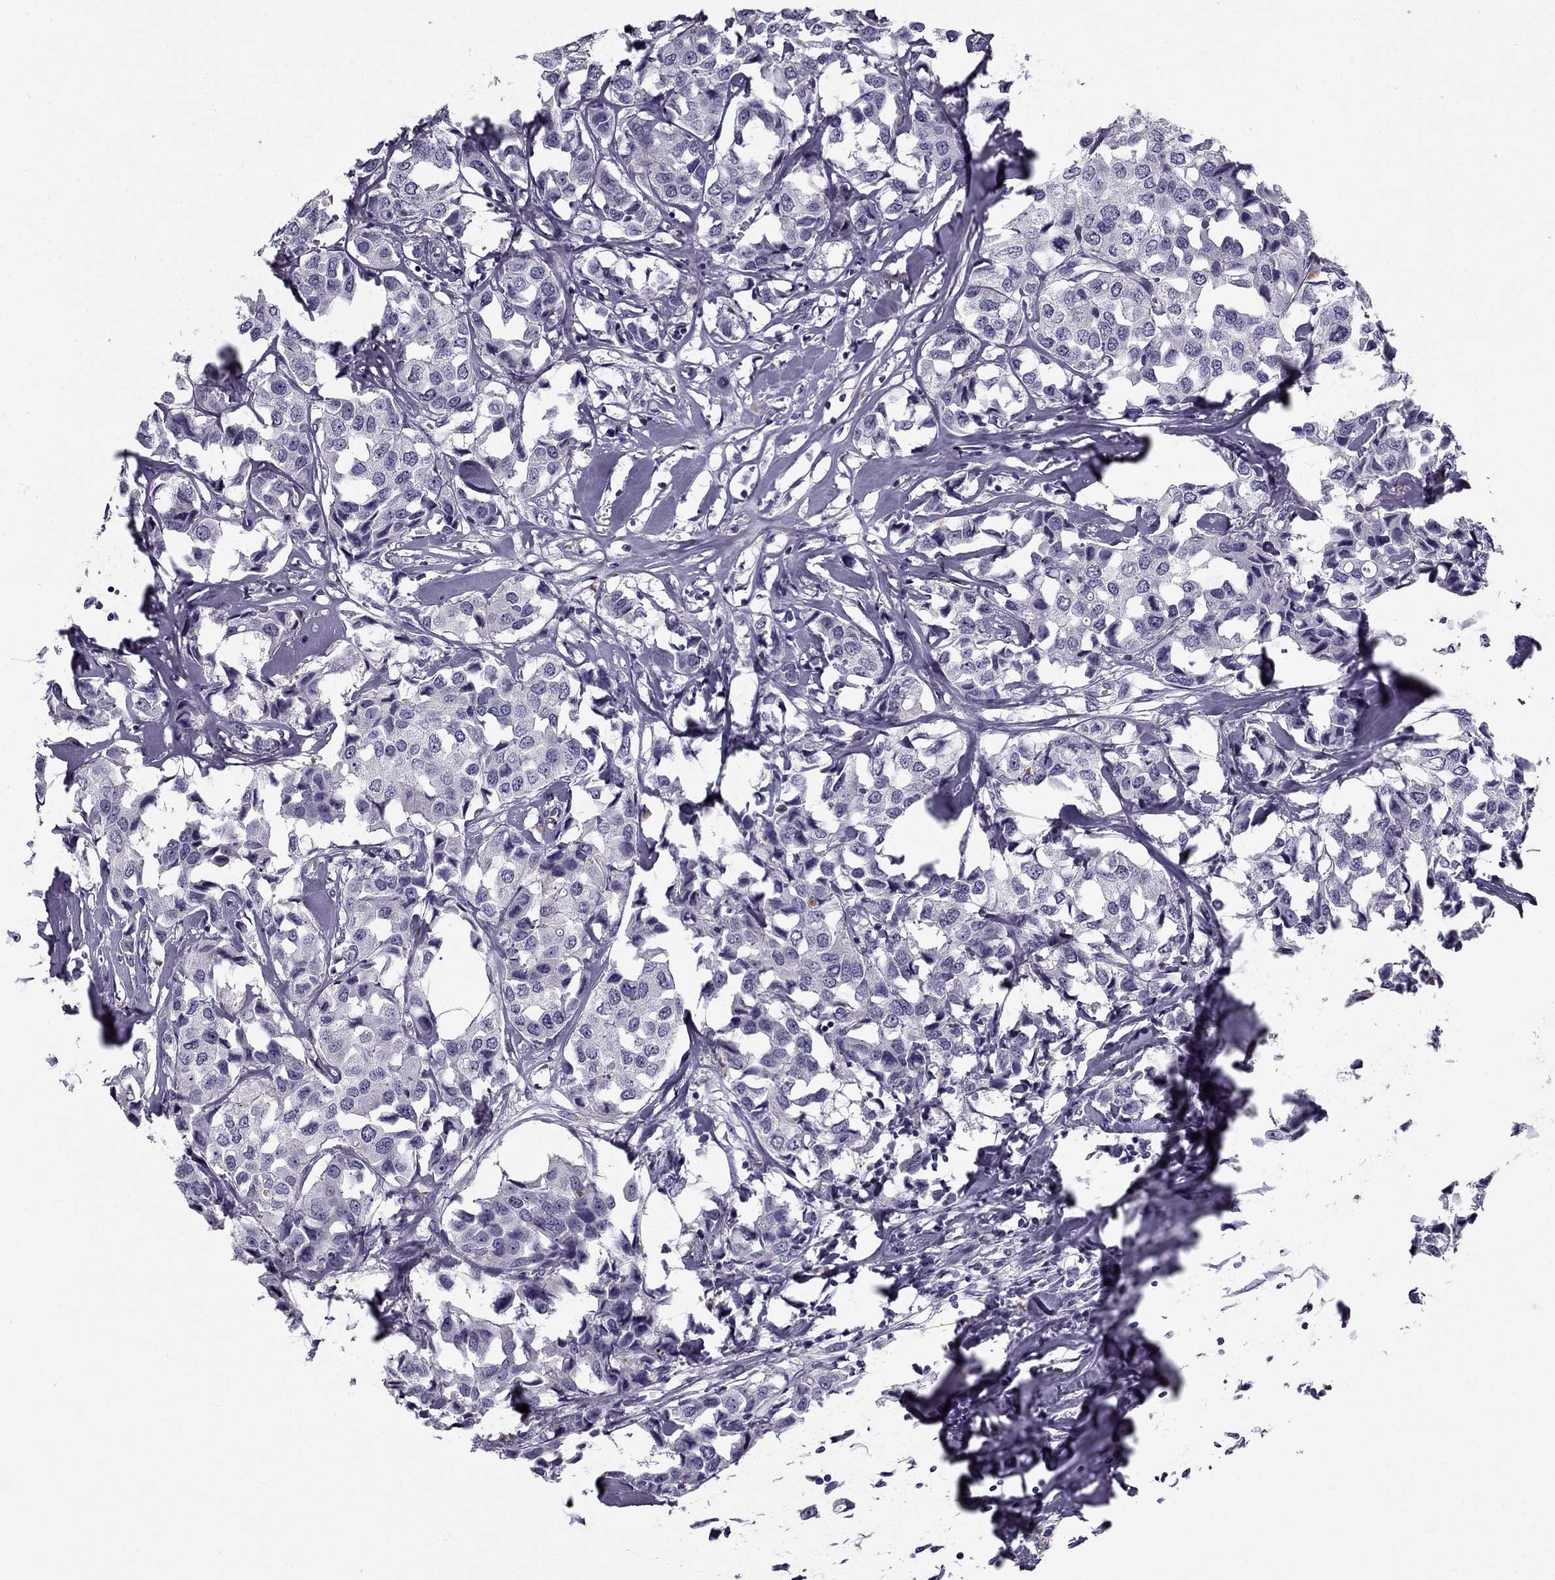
{"staining": {"intensity": "negative", "quantity": "none", "location": "none"}, "tissue": "breast cancer", "cell_type": "Tumor cells", "image_type": "cancer", "snomed": [{"axis": "morphology", "description": "Duct carcinoma"}, {"axis": "topography", "description": "Breast"}], "caption": "Tumor cells show no significant protein staining in breast cancer (intraductal carcinoma).", "gene": "MC5R", "patient": {"sex": "female", "age": 80}}